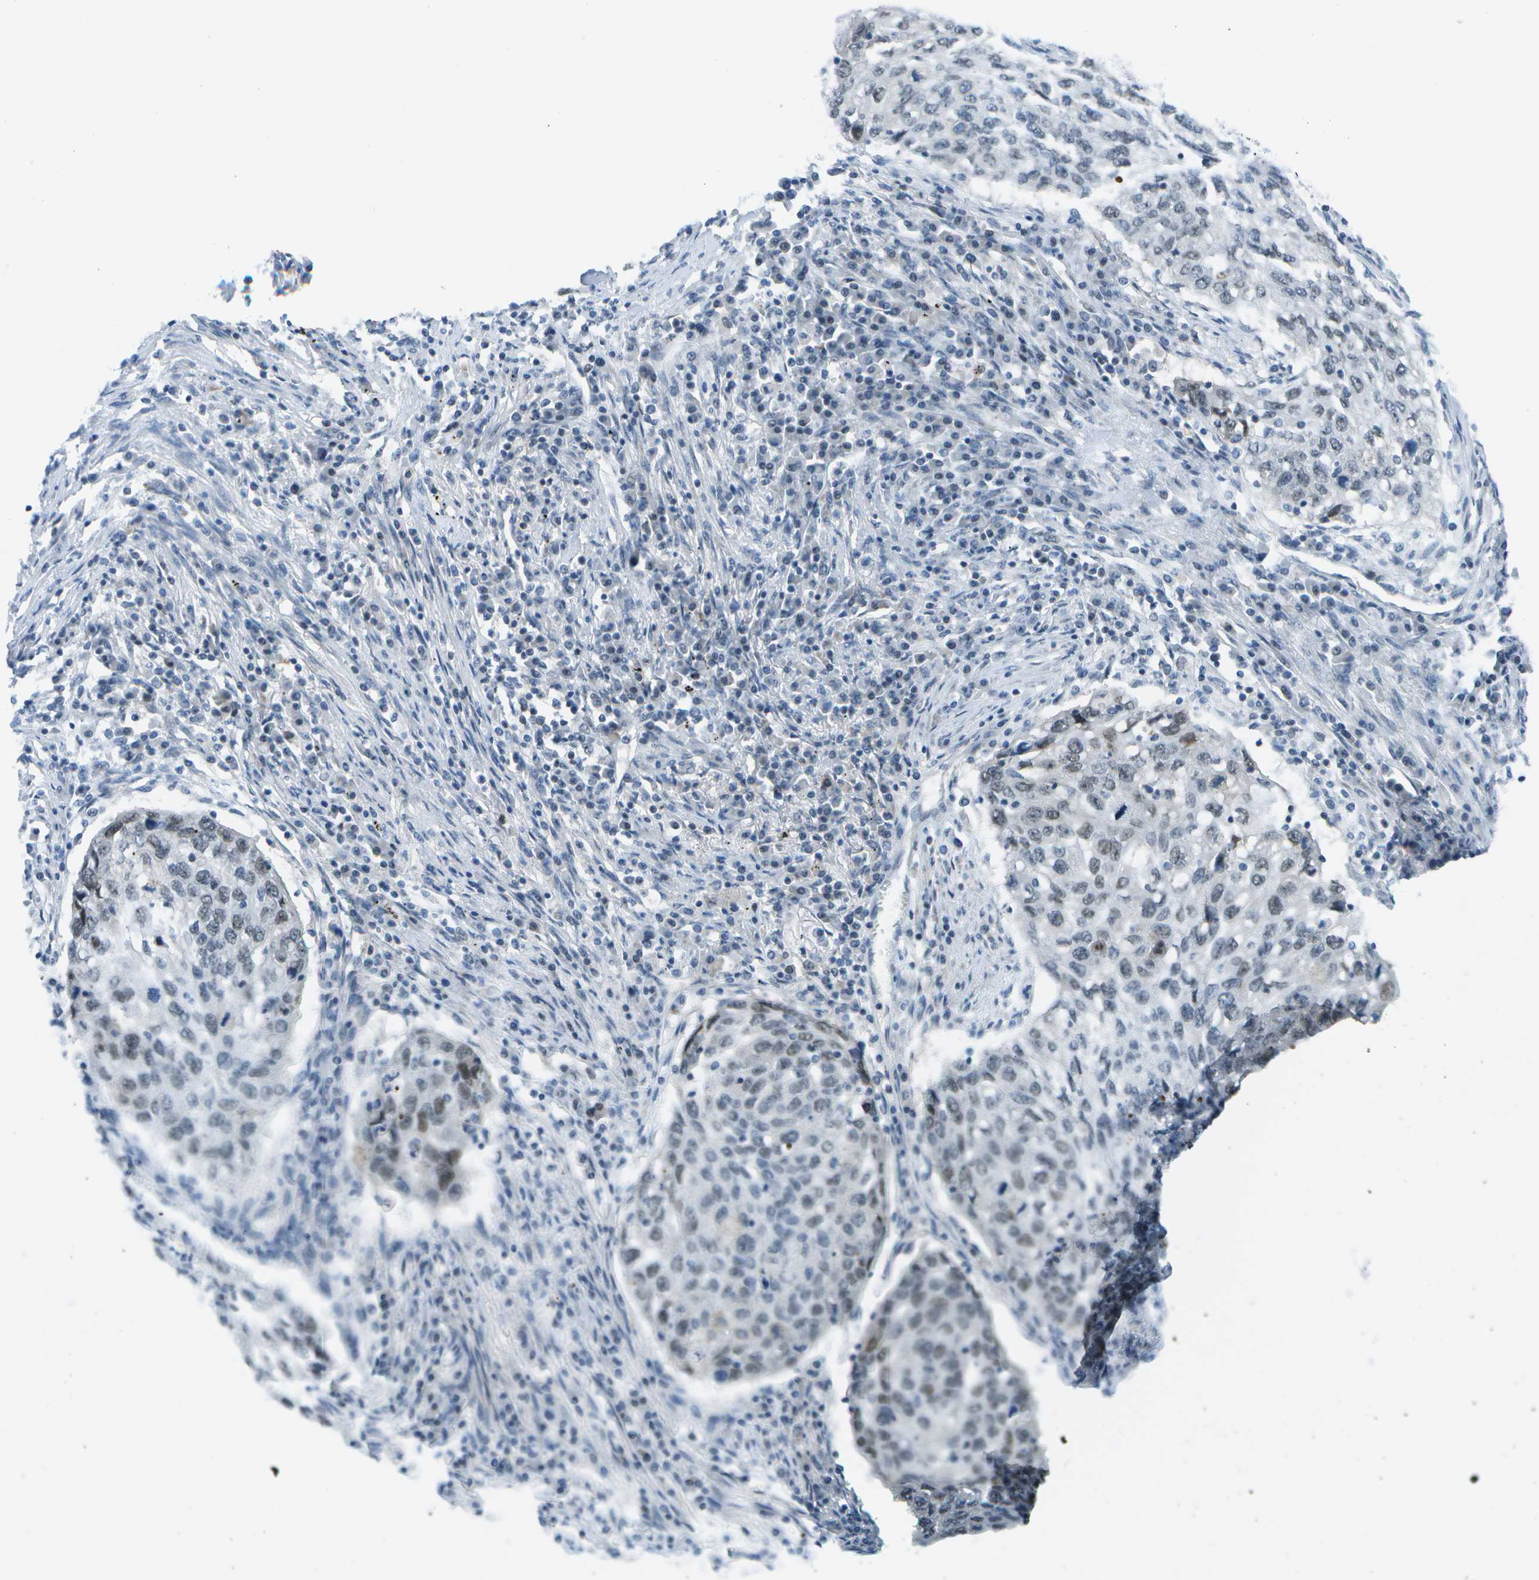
{"staining": {"intensity": "weak", "quantity": "25%-75%", "location": "nuclear"}, "tissue": "lung cancer", "cell_type": "Tumor cells", "image_type": "cancer", "snomed": [{"axis": "morphology", "description": "Squamous cell carcinoma, NOS"}, {"axis": "topography", "description": "Lung"}], "caption": "Protein staining reveals weak nuclear positivity in about 25%-75% of tumor cells in lung squamous cell carcinoma.", "gene": "PITHD1", "patient": {"sex": "female", "age": 63}}